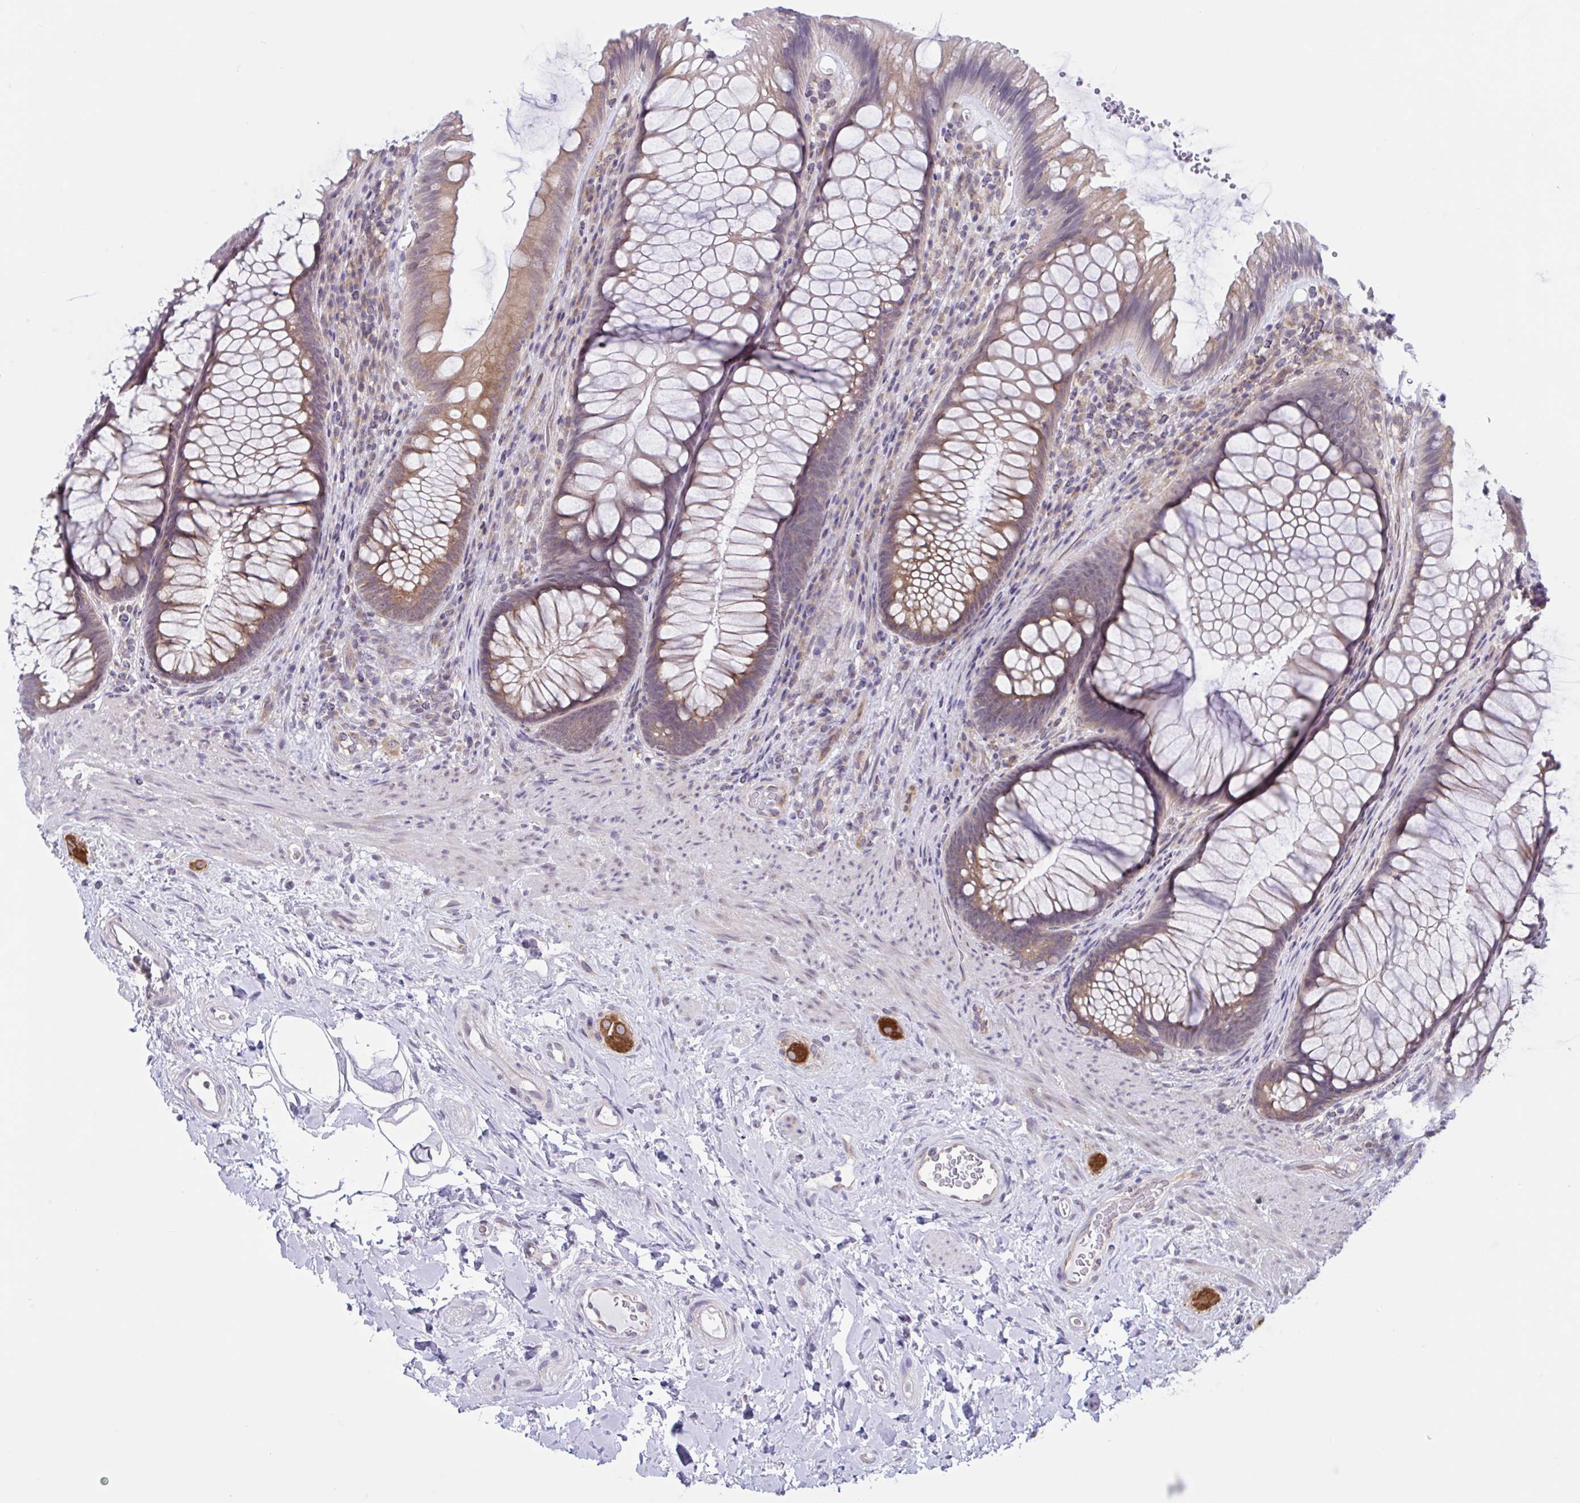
{"staining": {"intensity": "moderate", "quantity": ">75%", "location": "cytoplasmic/membranous"}, "tissue": "rectum", "cell_type": "Glandular cells", "image_type": "normal", "snomed": [{"axis": "morphology", "description": "Normal tissue, NOS"}, {"axis": "topography", "description": "Rectum"}], "caption": "Benign rectum exhibits moderate cytoplasmic/membranous staining in approximately >75% of glandular cells, visualized by immunohistochemistry. The protein is stained brown, and the nuclei are stained in blue (DAB (3,3'-diaminobenzidine) IHC with brightfield microscopy, high magnification).", "gene": "CAMLG", "patient": {"sex": "male", "age": 53}}